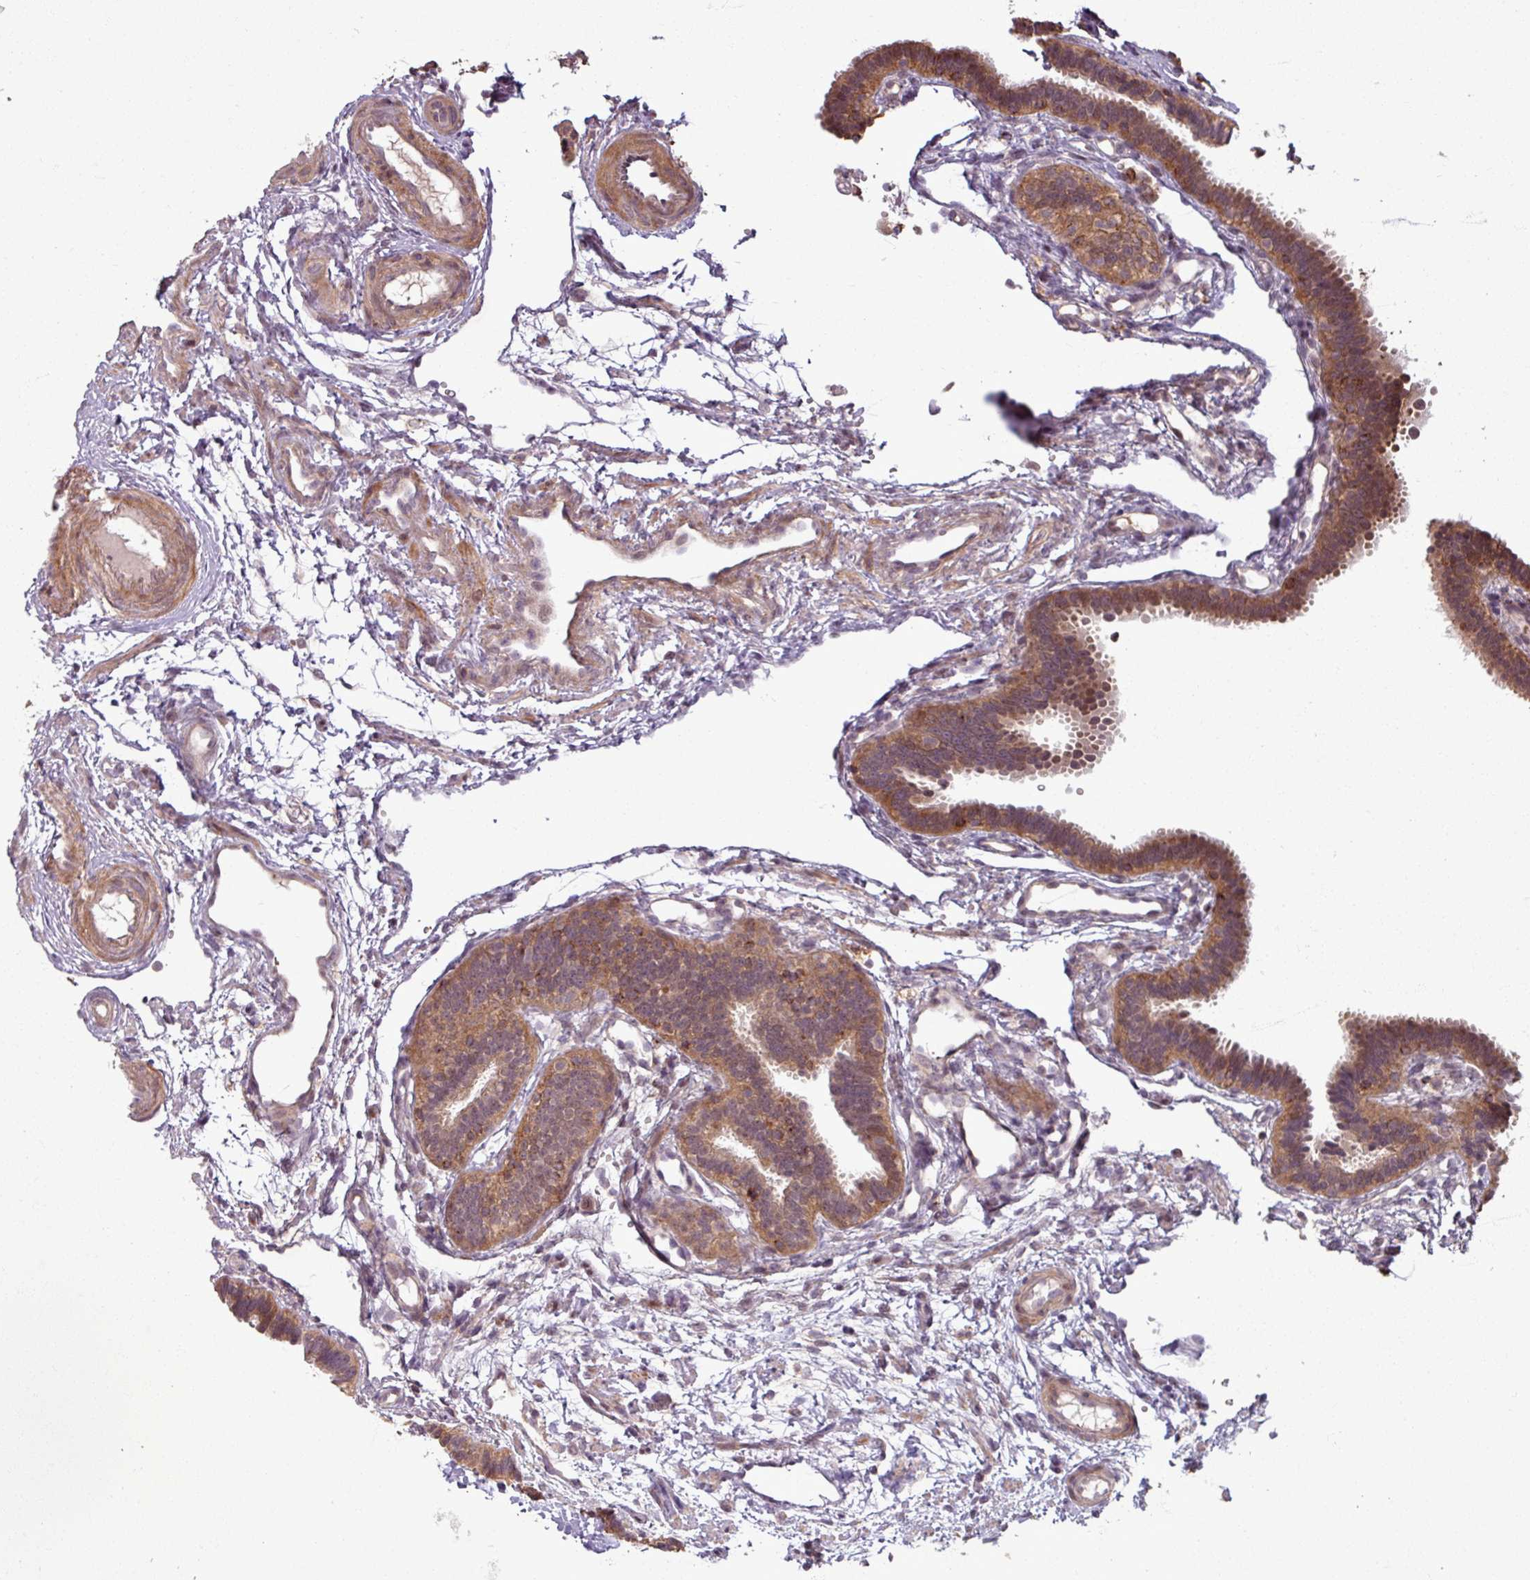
{"staining": {"intensity": "moderate", "quantity": "25%-75%", "location": "cytoplasmic/membranous"}, "tissue": "fallopian tube", "cell_type": "Glandular cells", "image_type": "normal", "snomed": [{"axis": "morphology", "description": "Normal tissue, NOS"}, {"axis": "topography", "description": "Fallopian tube"}], "caption": "DAB (3,3'-diaminobenzidine) immunohistochemical staining of unremarkable fallopian tube displays moderate cytoplasmic/membranous protein staining in approximately 25%-75% of glandular cells.", "gene": "OR6B1", "patient": {"sex": "female", "age": 37}}